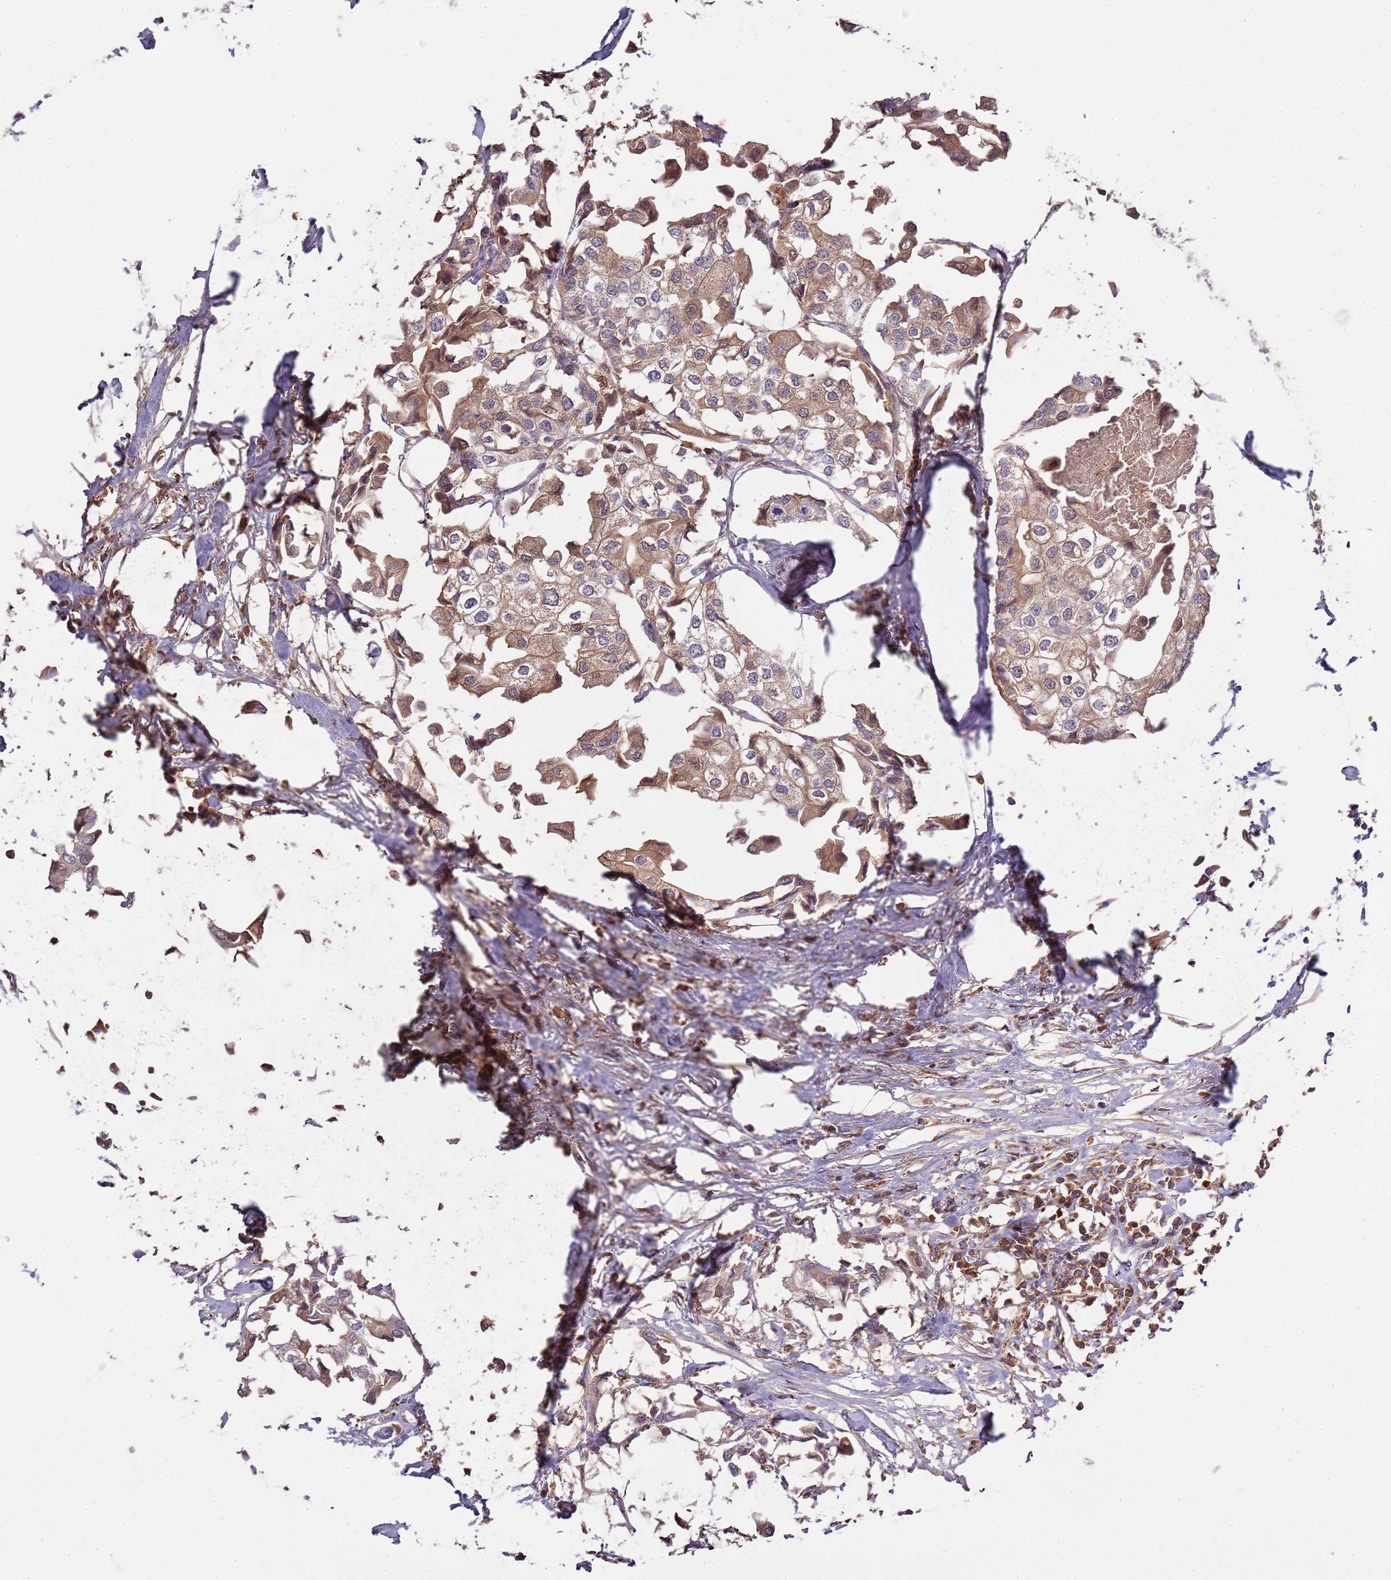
{"staining": {"intensity": "moderate", "quantity": ">75%", "location": "cytoplasmic/membranous"}, "tissue": "urothelial cancer", "cell_type": "Tumor cells", "image_type": "cancer", "snomed": [{"axis": "morphology", "description": "Urothelial carcinoma, High grade"}, {"axis": "topography", "description": "Urinary bladder"}], "caption": "IHC (DAB (3,3'-diaminobenzidine)) staining of urothelial cancer displays moderate cytoplasmic/membranous protein positivity in approximately >75% of tumor cells.", "gene": "ZNF624", "patient": {"sex": "male", "age": 64}}